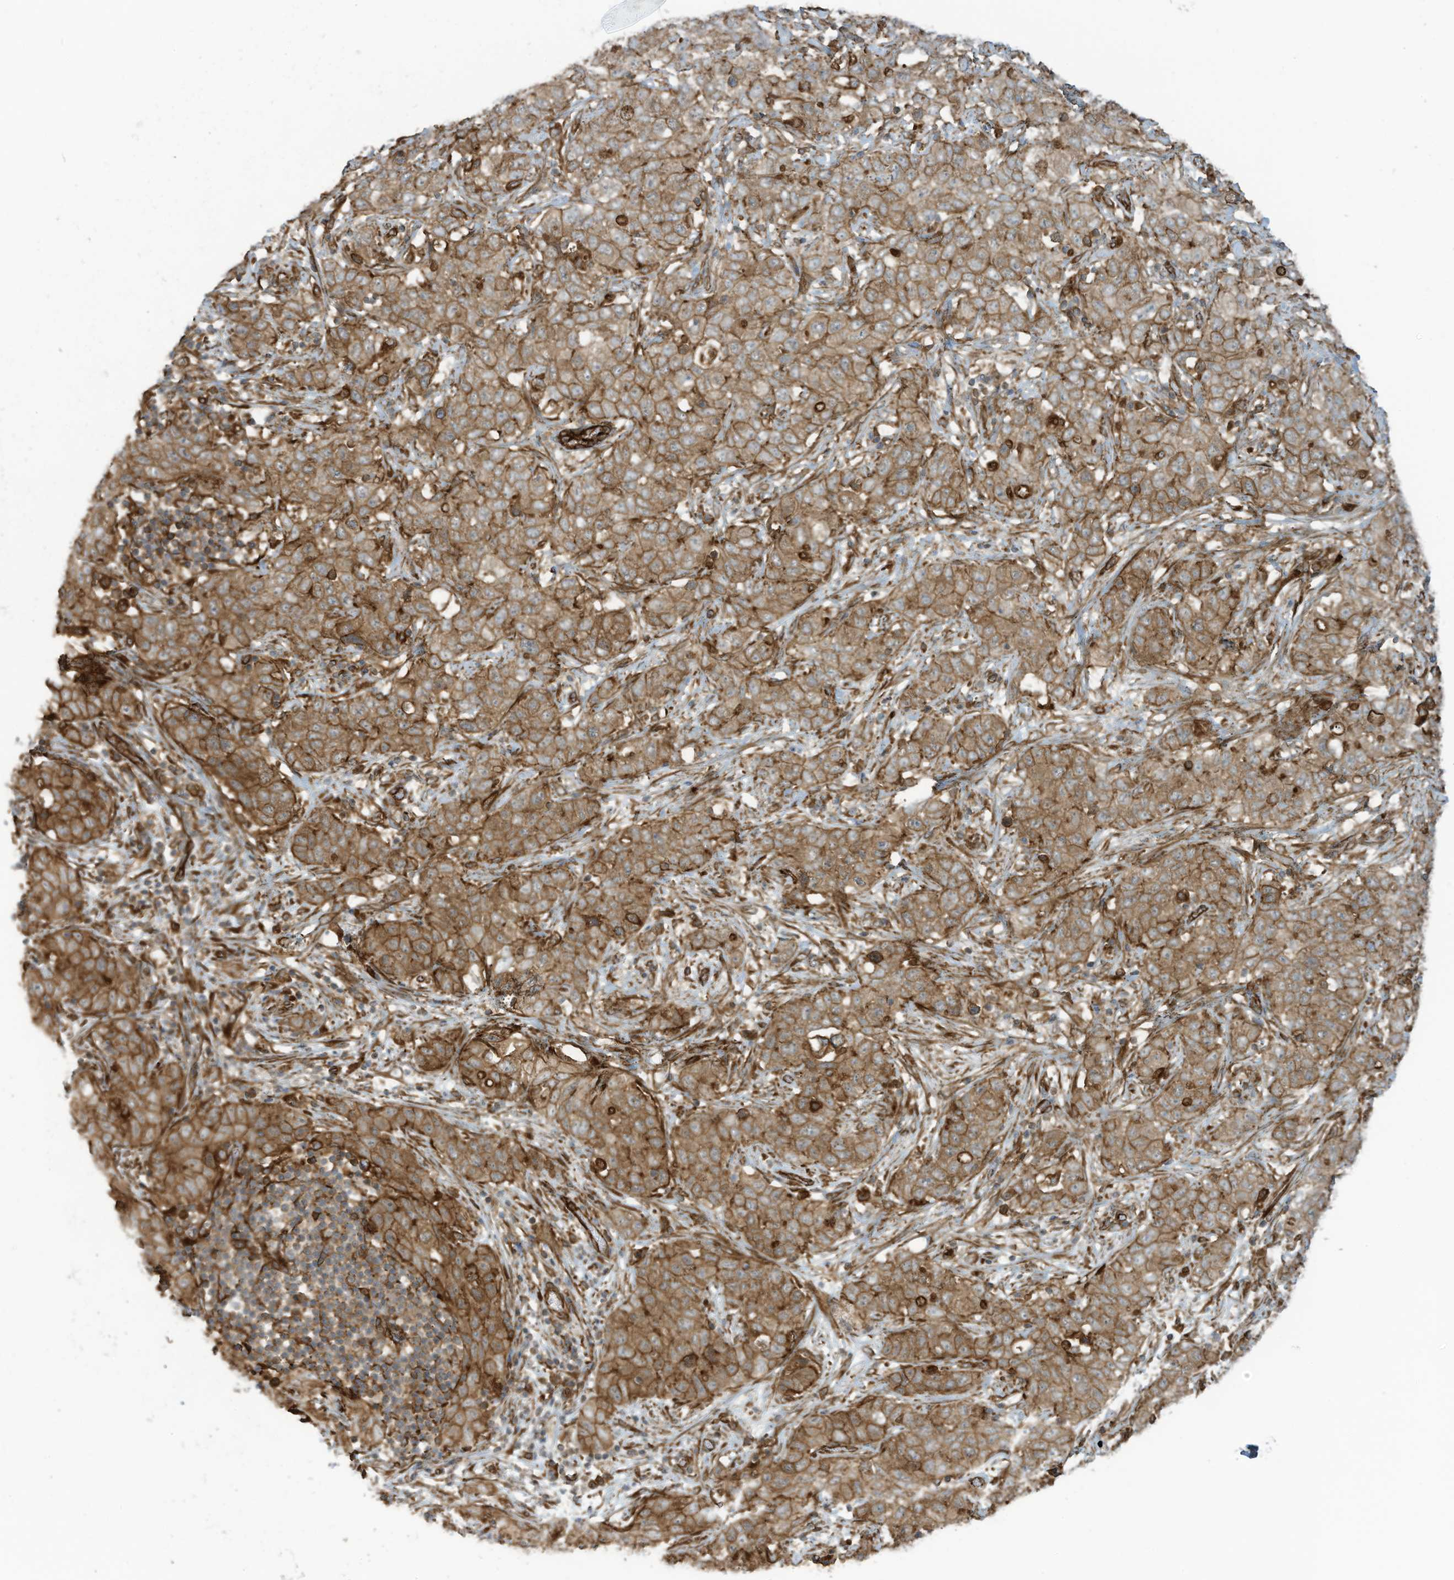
{"staining": {"intensity": "moderate", "quantity": ">75%", "location": "cytoplasmic/membranous"}, "tissue": "stomach cancer", "cell_type": "Tumor cells", "image_type": "cancer", "snomed": [{"axis": "morphology", "description": "Normal tissue, NOS"}, {"axis": "morphology", "description": "Adenocarcinoma, NOS"}, {"axis": "topography", "description": "Lymph node"}, {"axis": "topography", "description": "Stomach"}], "caption": "This is an image of immunohistochemistry staining of stomach cancer (adenocarcinoma), which shows moderate staining in the cytoplasmic/membranous of tumor cells.", "gene": "SLC9A2", "patient": {"sex": "male", "age": 48}}